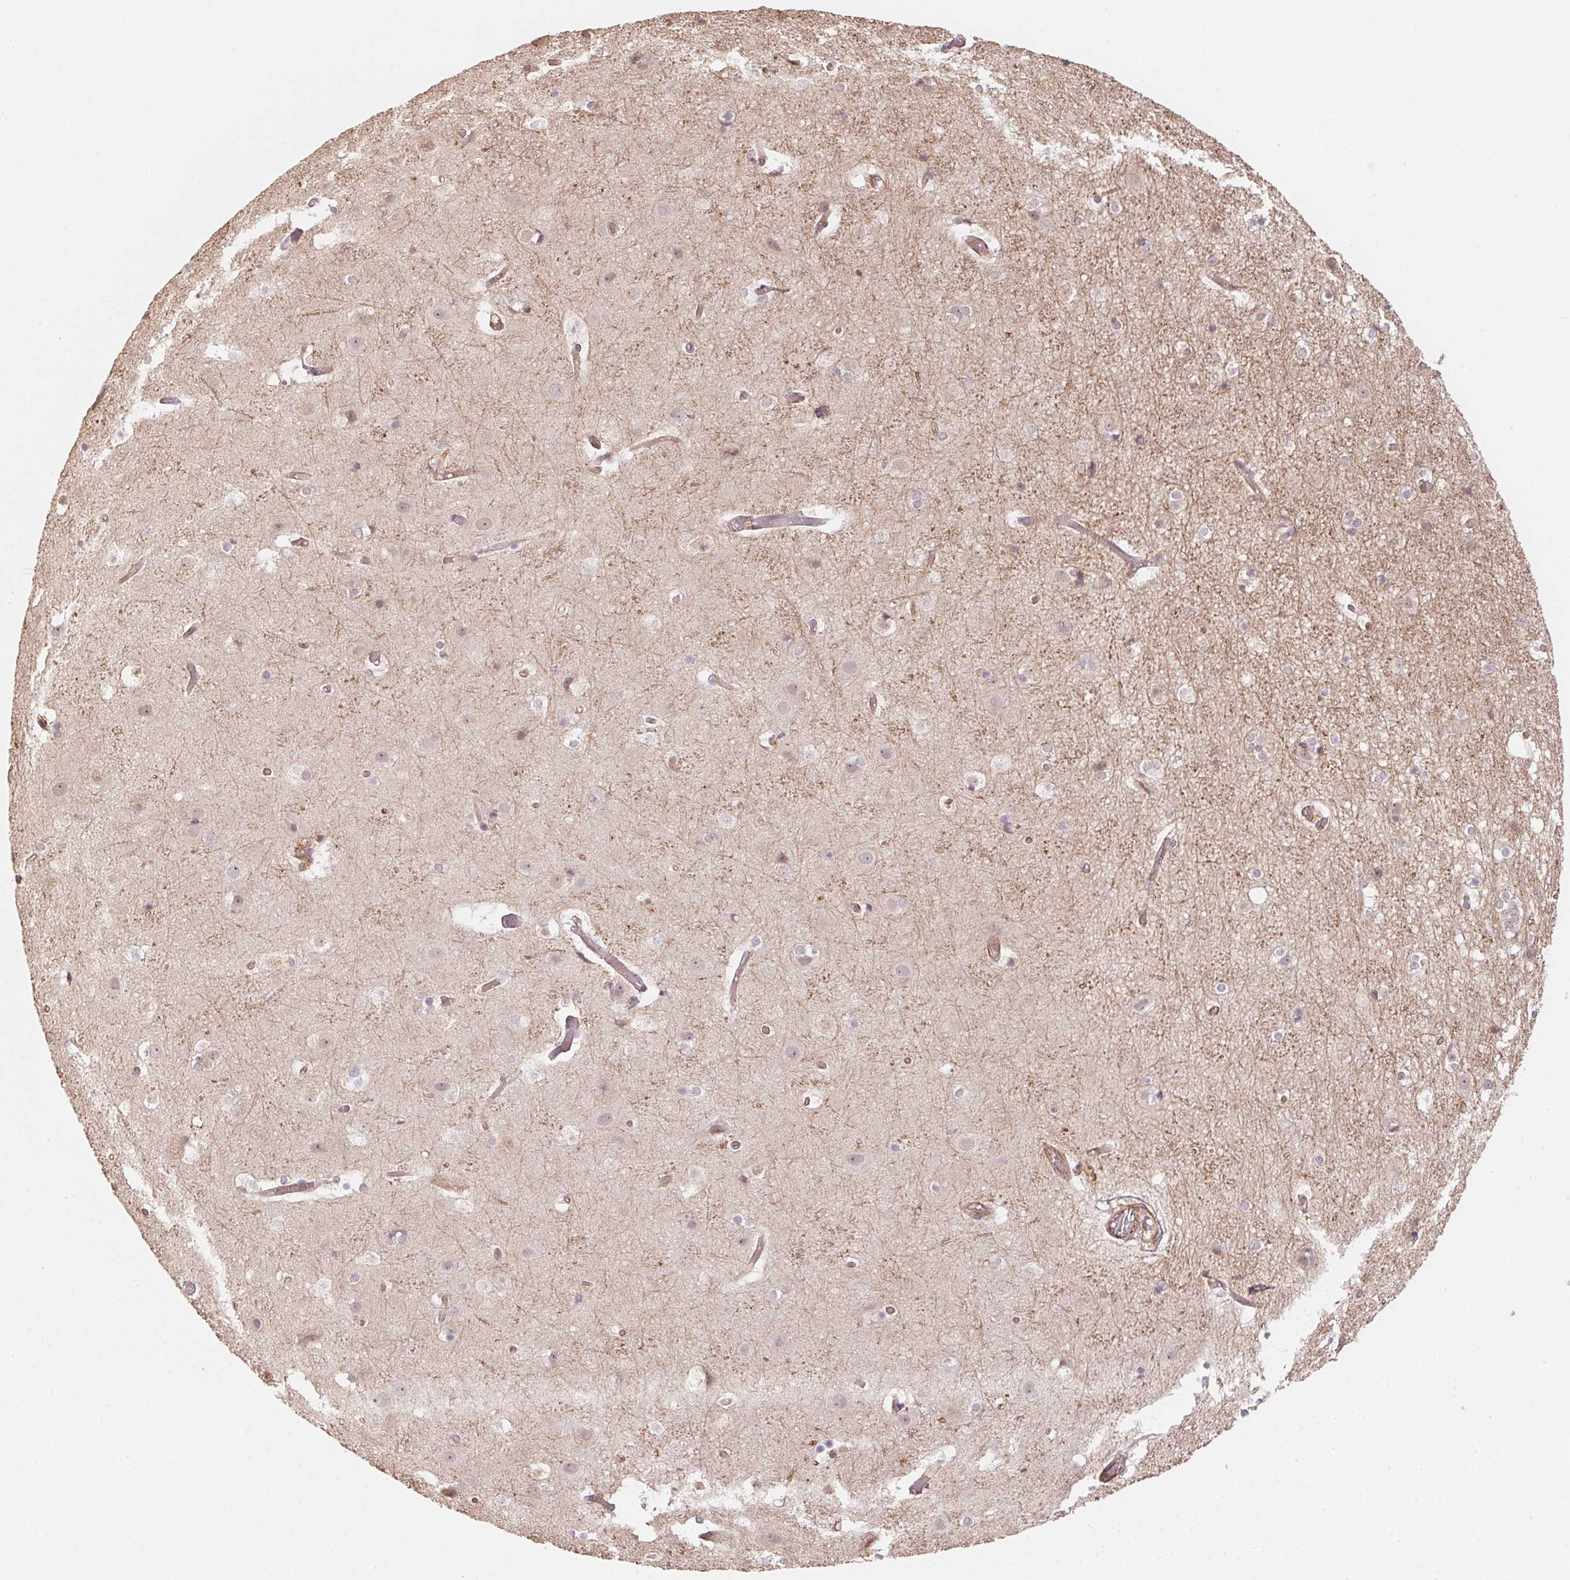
{"staining": {"intensity": "weak", "quantity": "25%-75%", "location": "cytoplasmic/membranous"}, "tissue": "cerebral cortex", "cell_type": "Endothelial cells", "image_type": "normal", "snomed": [{"axis": "morphology", "description": "Normal tissue, NOS"}, {"axis": "topography", "description": "Cerebral cortex"}], "caption": "Immunohistochemistry (IHC) histopathology image of benign human cerebral cortex stained for a protein (brown), which displays low levels of weak cytoplasmic/membranous staining in about 25%-75% of endothelial cells.", "gene": "FOXR2", "patient": {"sex": "female", "age": 52}}